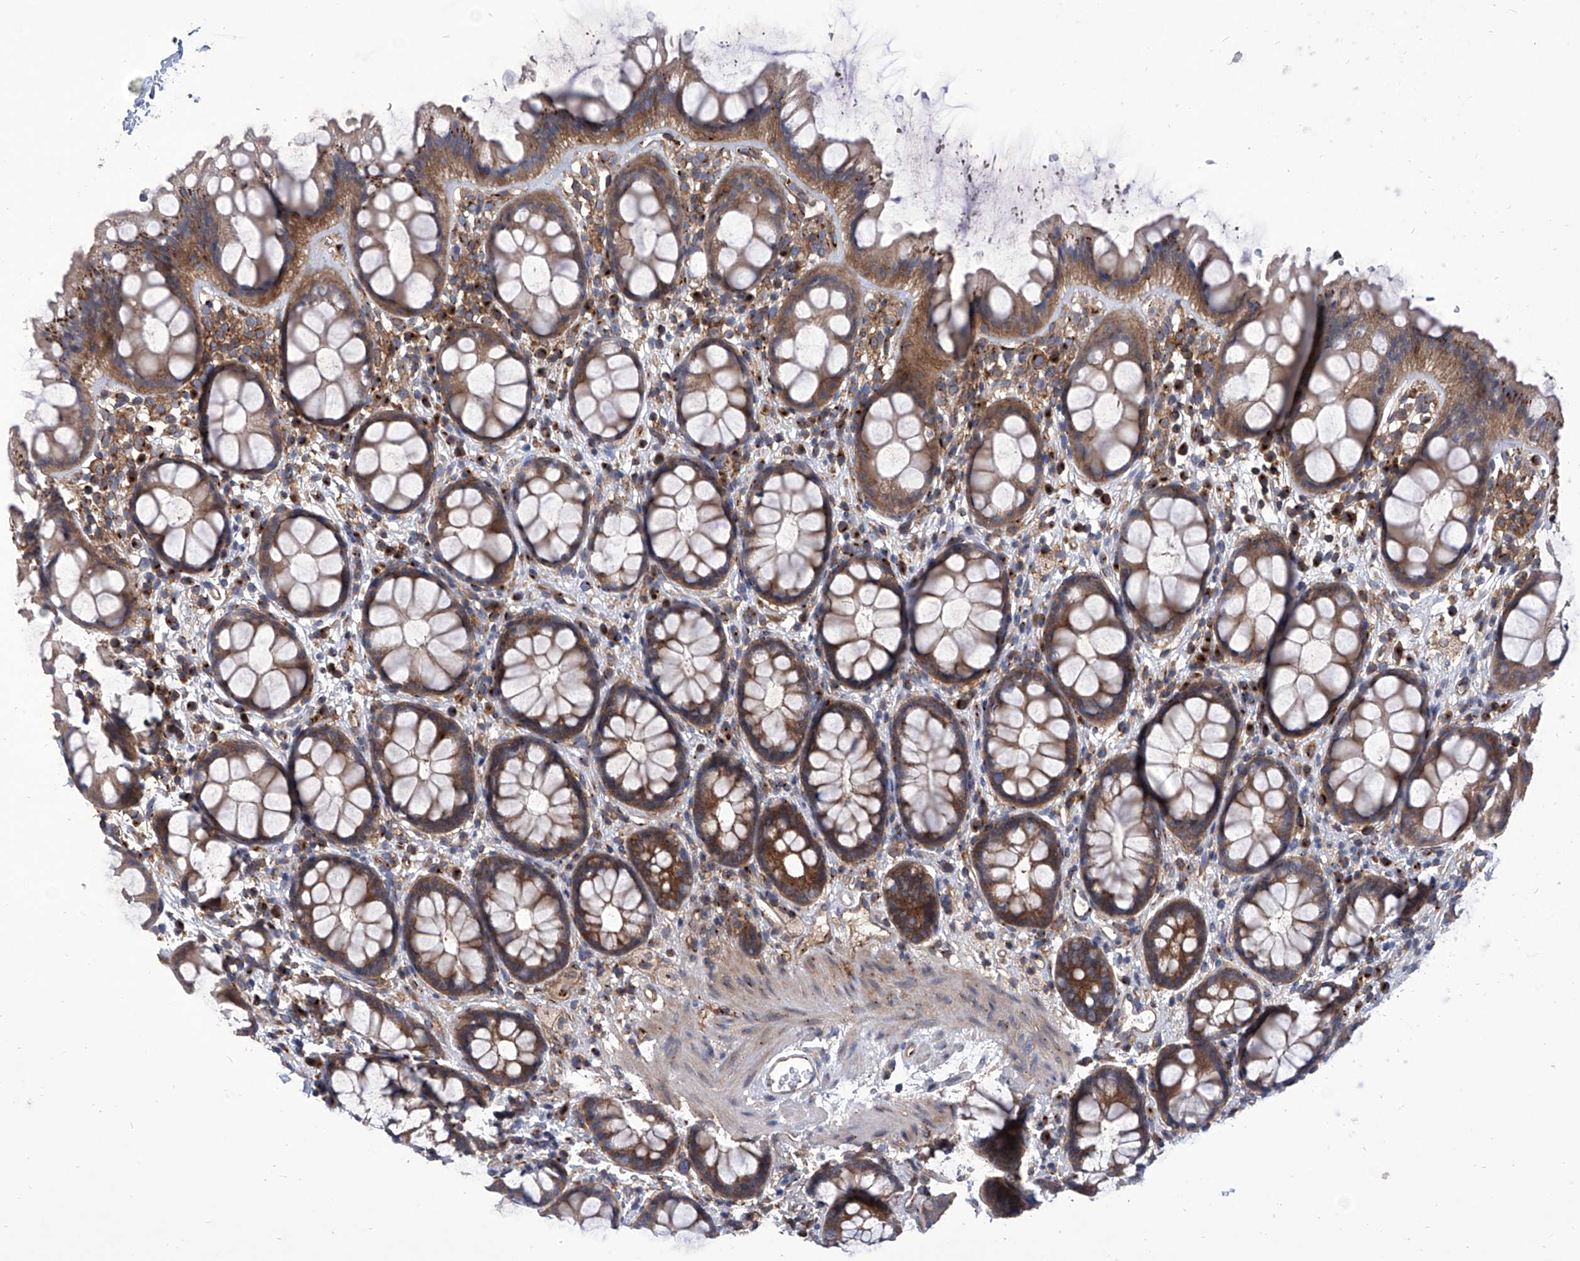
{"staining": {"intensity": "moderate", "quantity": ">75%", "location": "cytoplasmic/membranous"}, "tissue": "rectum", "cell_type": "Glandular cells", "image_type": "normal", "snomed": [{"axis": "morphology", "description": "Normal tissue, NOS"}, {"axis": "topography", "description": "Rectum"}], "caption": "Moderate cytoplasmic/membranous protein positivity is identified in about >75% of glandular cells in rectum.", "gene": "TJAP1", "patient": {"sex": "female", "age": 65}}